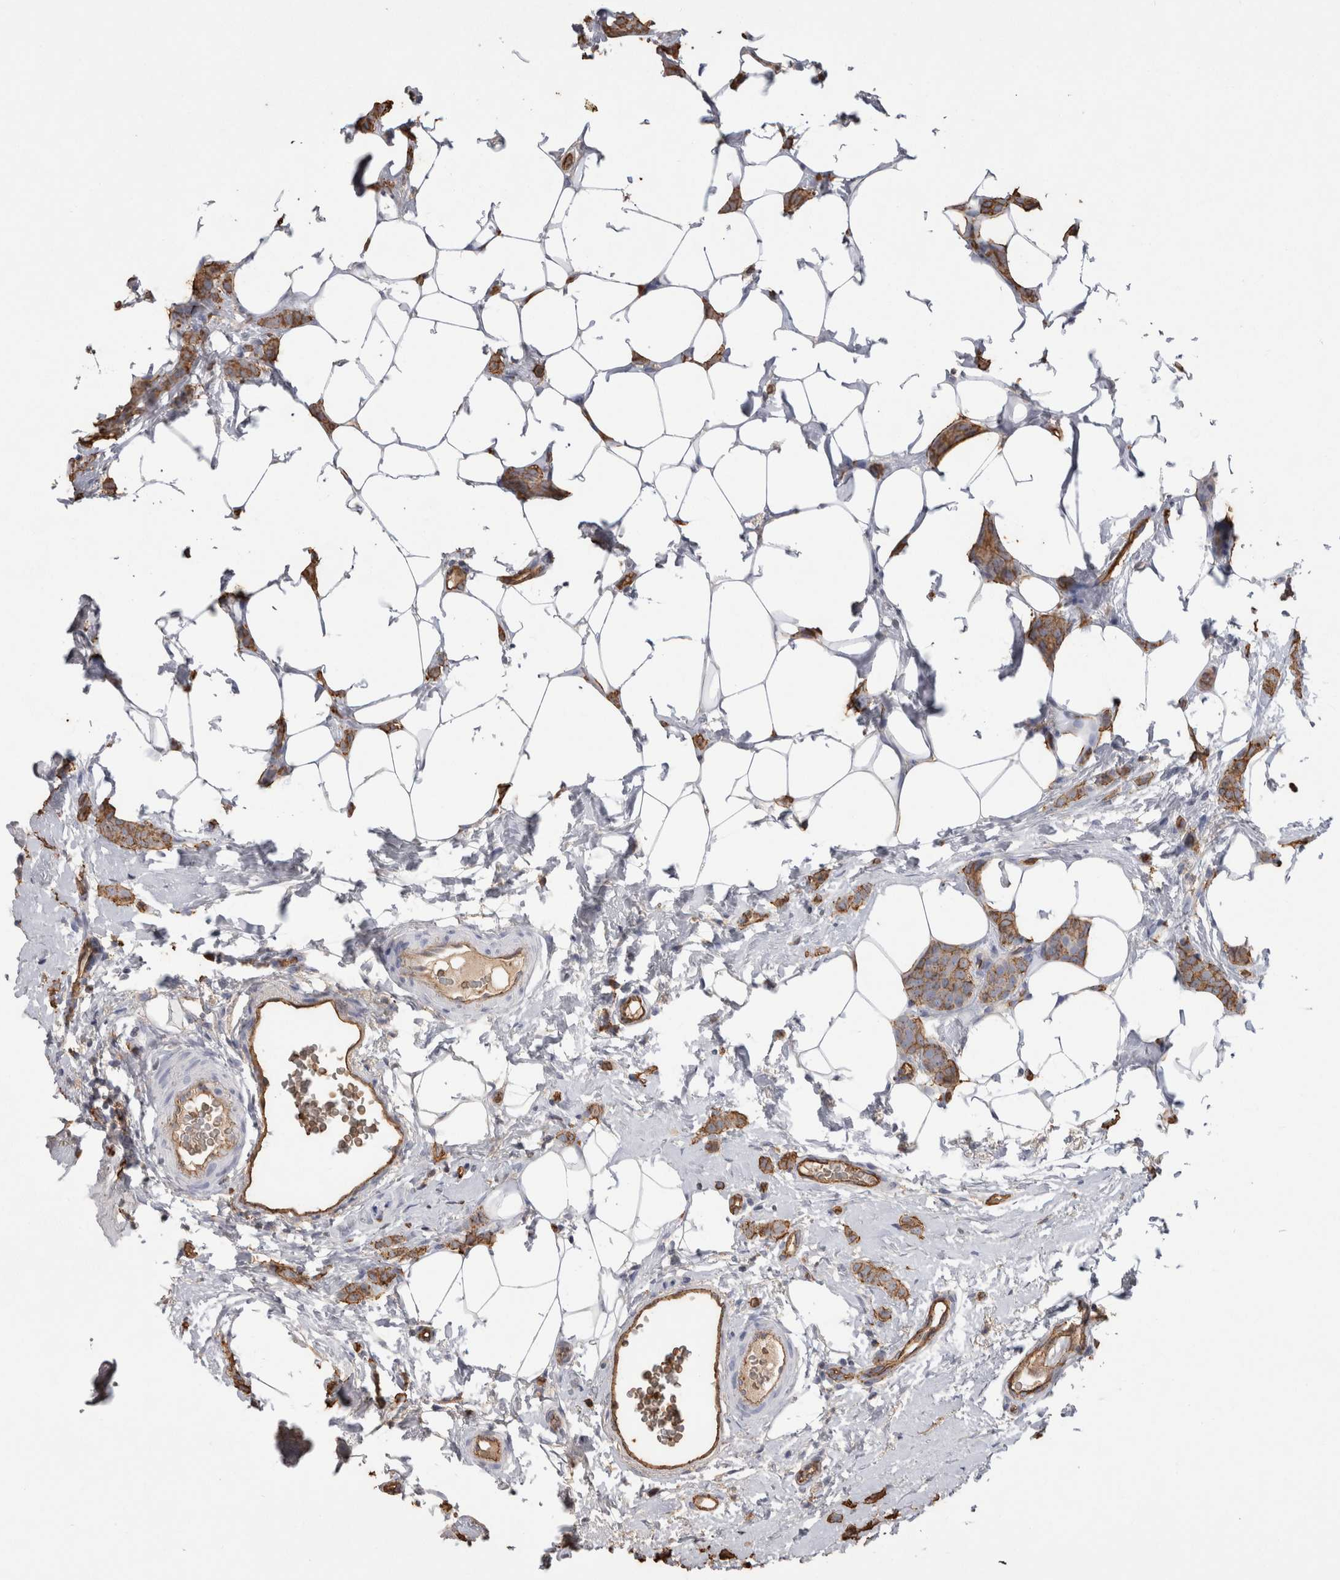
{"staining": {"intensity": "moderate", "quantity": ">75%", "location": "cytoplasmic/membranous"}, "tissue": "breast cancer", "cell_type": "Tumor cells", "image_type": "cancer", "snomed": [{"axis": "morphology", "description": "Lobular carcinoma"}, {"axis": "topography", "description": "Skin"}, {"axis": "topography", "description": "Breast"}], "caption": "IHC histopathology image of human breast lobular carcinoma stained for a protein (brown), which shows medium levels of moderate cytoplasmic/membranous staining in approximately >75% of tumor cells.", "gene": "IL17RC", "patient": {"sex": "female", "age": 46}}